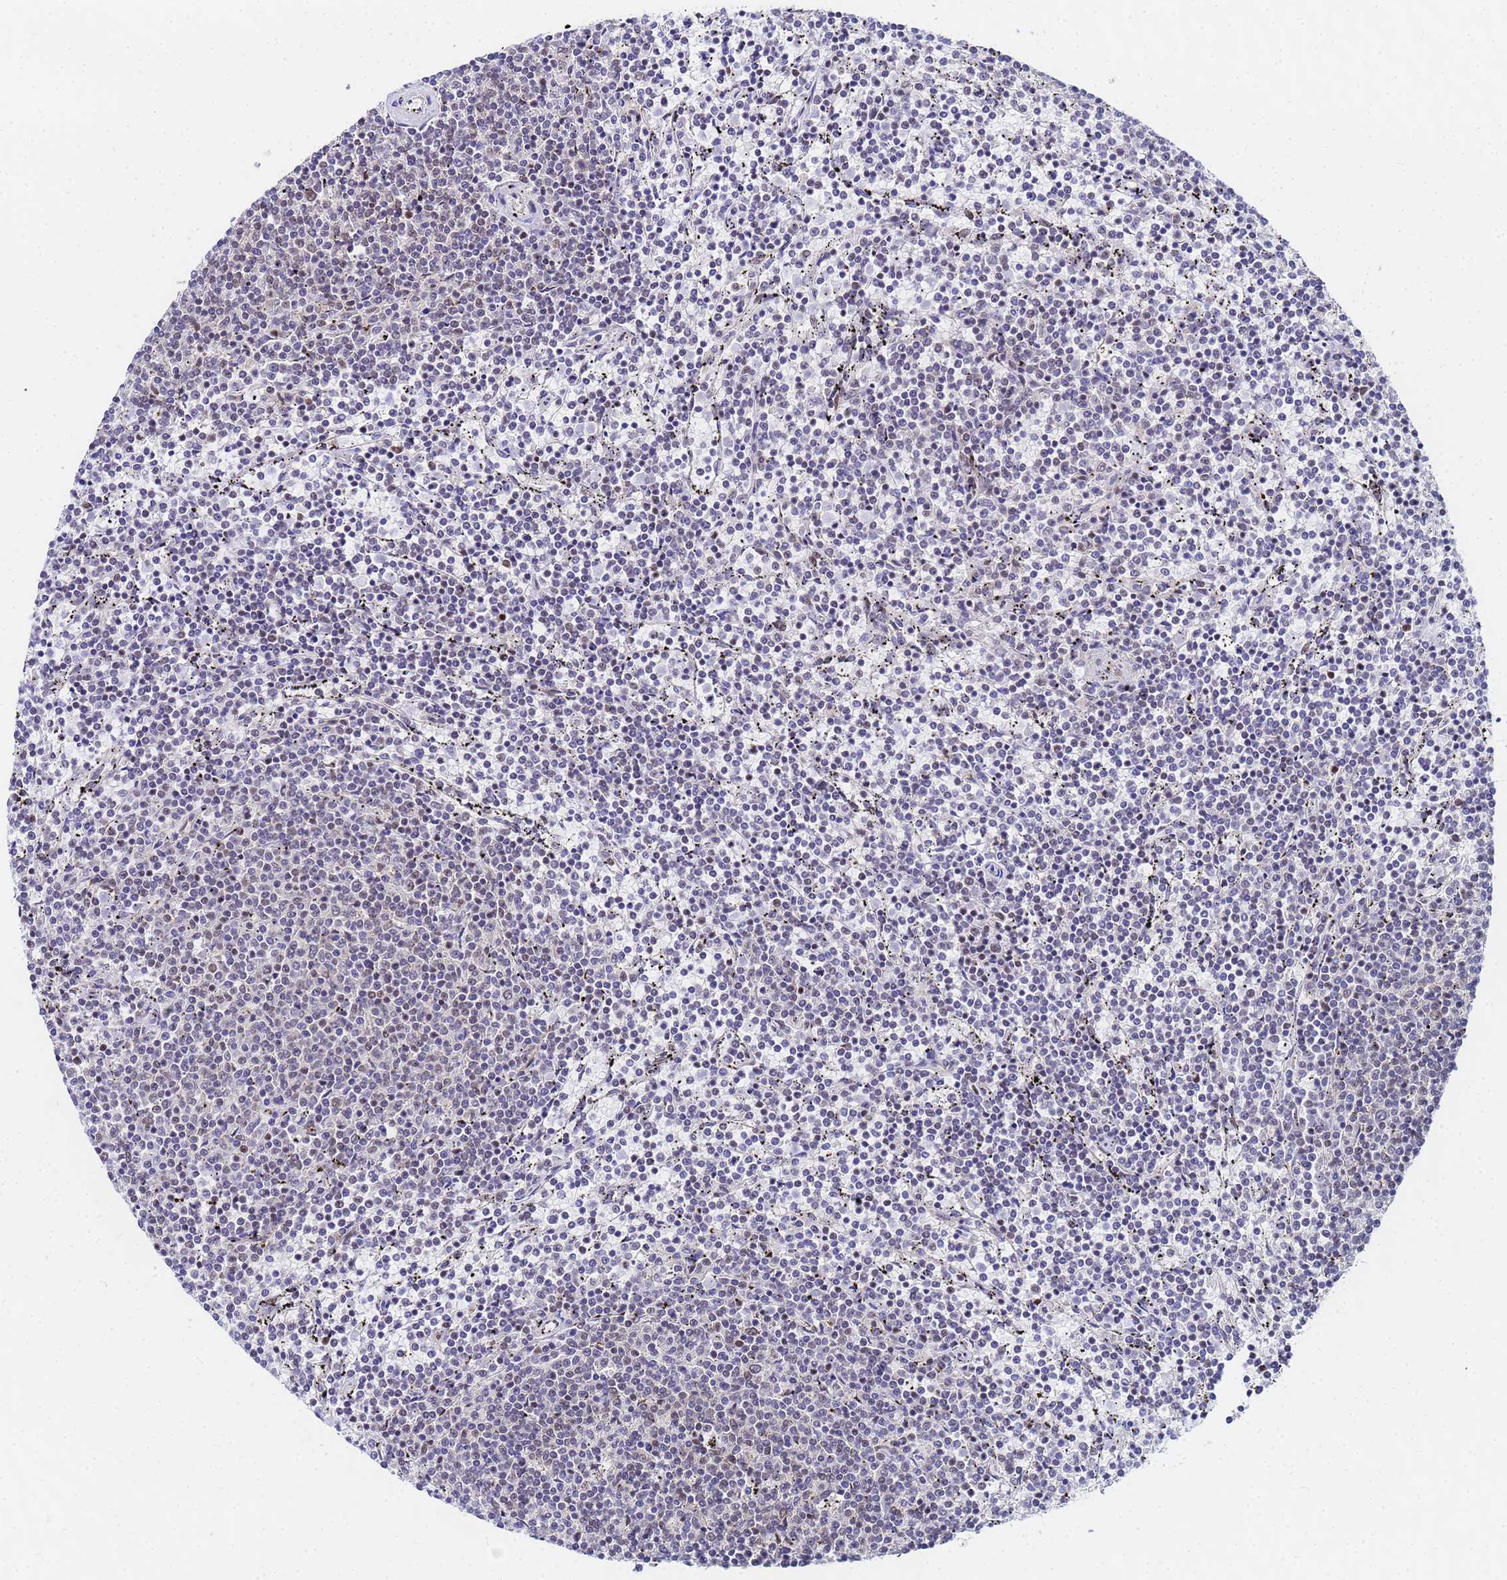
{"staining": {"intensity": "negative", "quantity": "none", "location": "none"}, "tissue": "lymphoma", "cell_type": "Tumor cells", "image_type": "cancer", "snomed": [{"axis": "morphology", "description": "Malignant lymphoma, non-Hodgkin's type, Low grade"}, {"axis": "topography", "description": "Spleen"}], "caption": "Immunohistochemical staining of human lymphoma demonstrates no significant staining in tumor cells. (Stains: DAB (3,3'-diaminobenzidine) immunohistochemistry with hematoxylin counter stain, Microscopy: brightfield microscopy at high magnification).", "gene": "CKMT1A", "patient": {"sex": "female", "age": 50}}